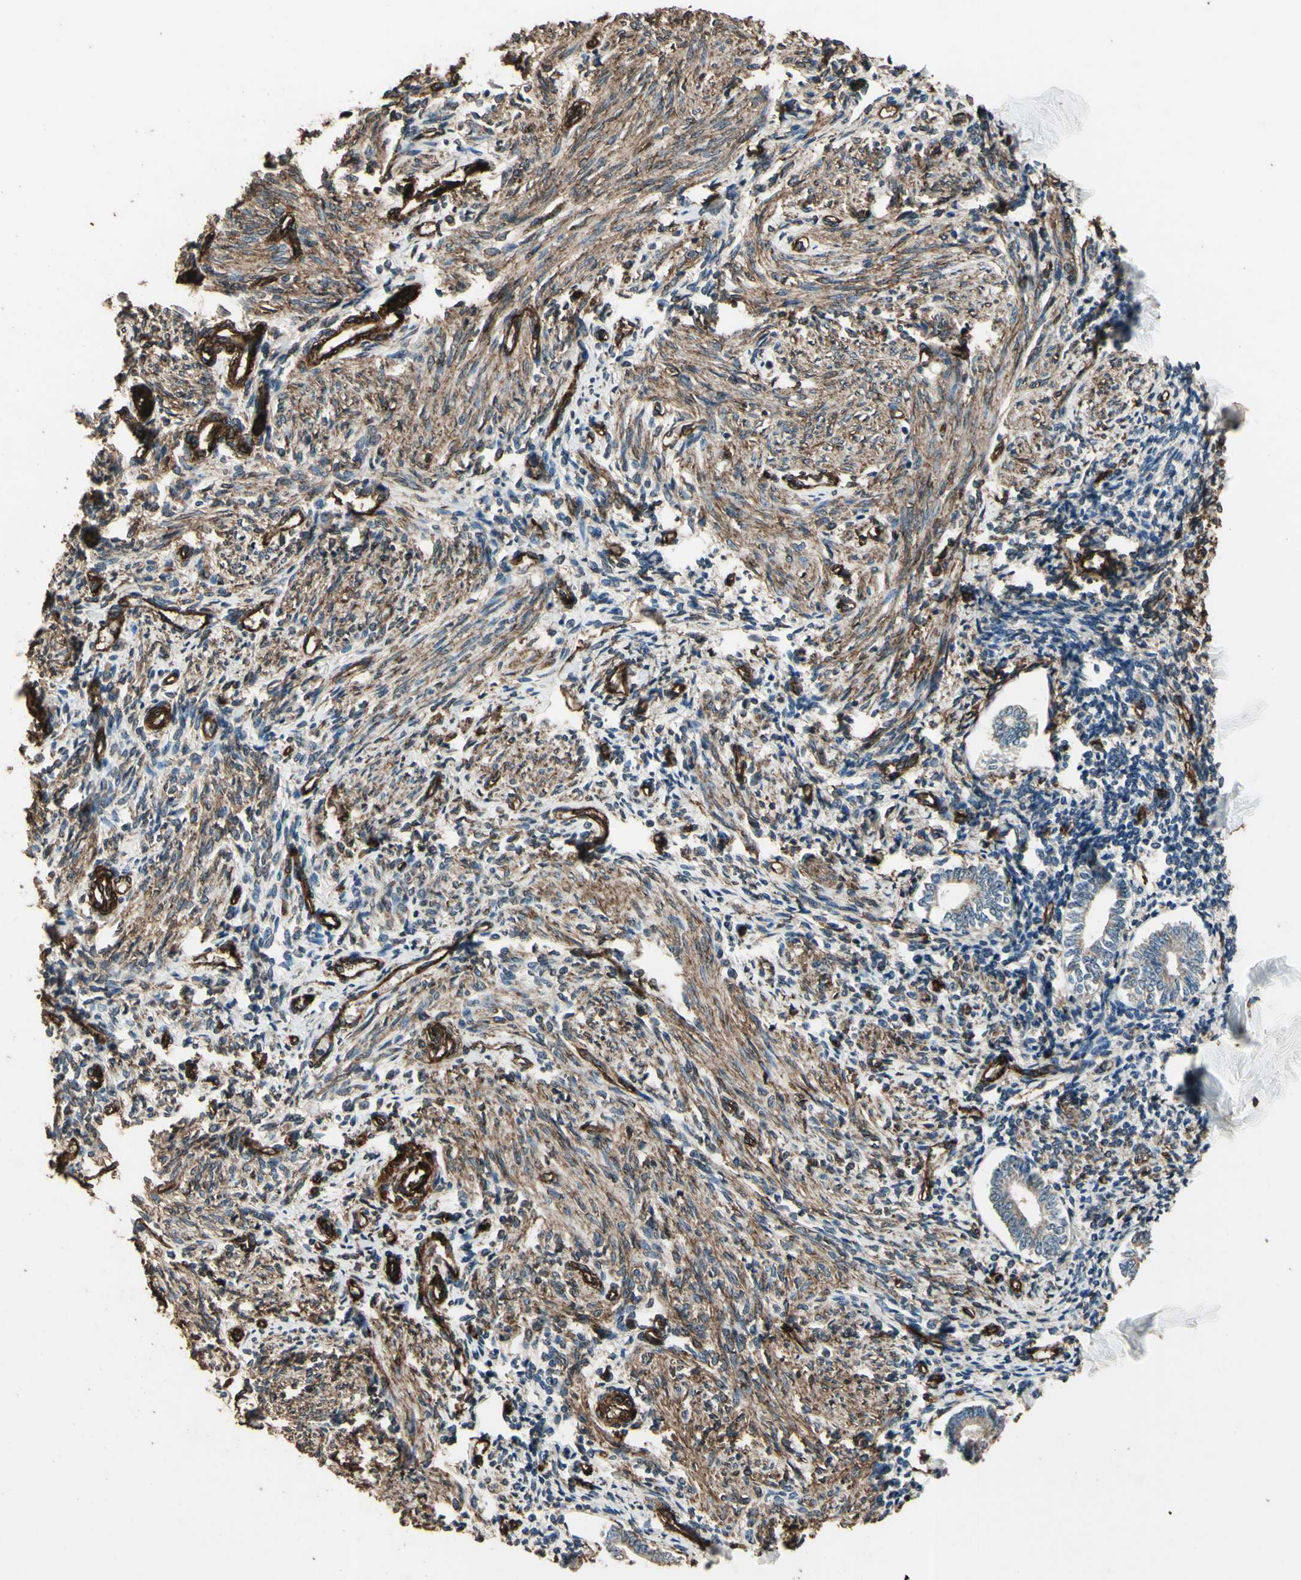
{"staining": {"intensity": "weak", "quantity": ">75%", "location": "cytoplasmic/membranous"}, "tissue": "endometrium", "cell_type": "Cells in endometrial stroma", "image_type": "normal", "snomed": [{"axis": "morphology", "description": "Normal tissue, NOS"}, {"axis": "topography", "description": "Endometrium"}], "caption": "Normal endometrium shows weak cytoplasmic/membranous positivity in approximately >75% of cells in endometrial stroma.", "gene": "TSPO", "patient": {"sex": "female", "age": 71}}